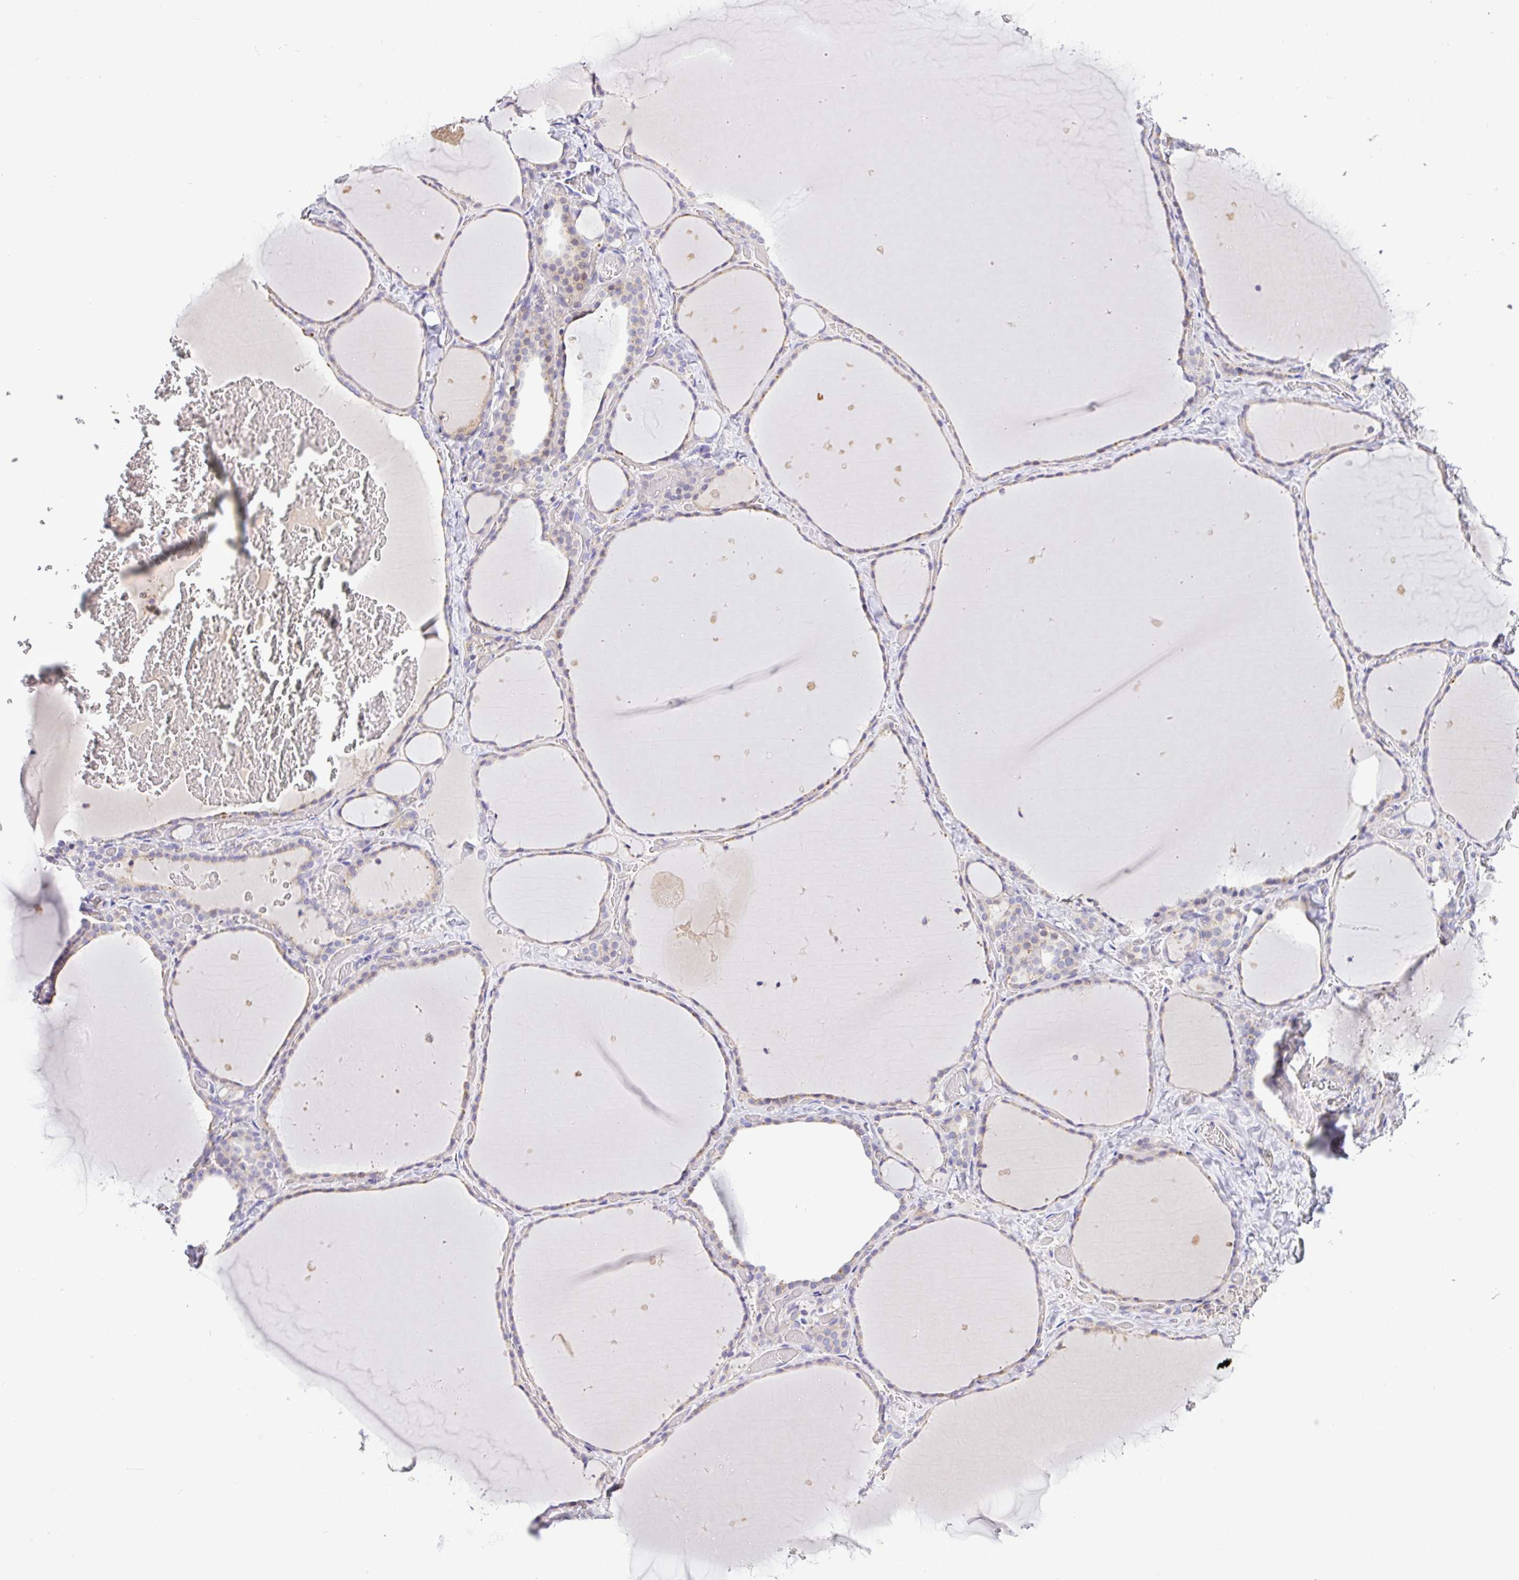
{"staining": {"intensity": "moderate", "quantity": "25%-75%", "location": "cytoplasmic/membranous"}, "tissue": "thyroid gland", "cell_type": "Glandular cells", "image_type": "normal", "snomed": [{"axis": "morphology", "description": "Normal tissue, NOS"}, {"axis": "topography", "description": "Thyroid gland"}], "caption": "Glandular cells exhibit medium levels of moderate cytoplasmic/membranous staining in about 25%-75% of cells in benign thyroid gland. The protein is shown in brown color, while the nuclei are stained blue.", "gene": "EPN3", "patient": {"sex": "female", "age": 36}}